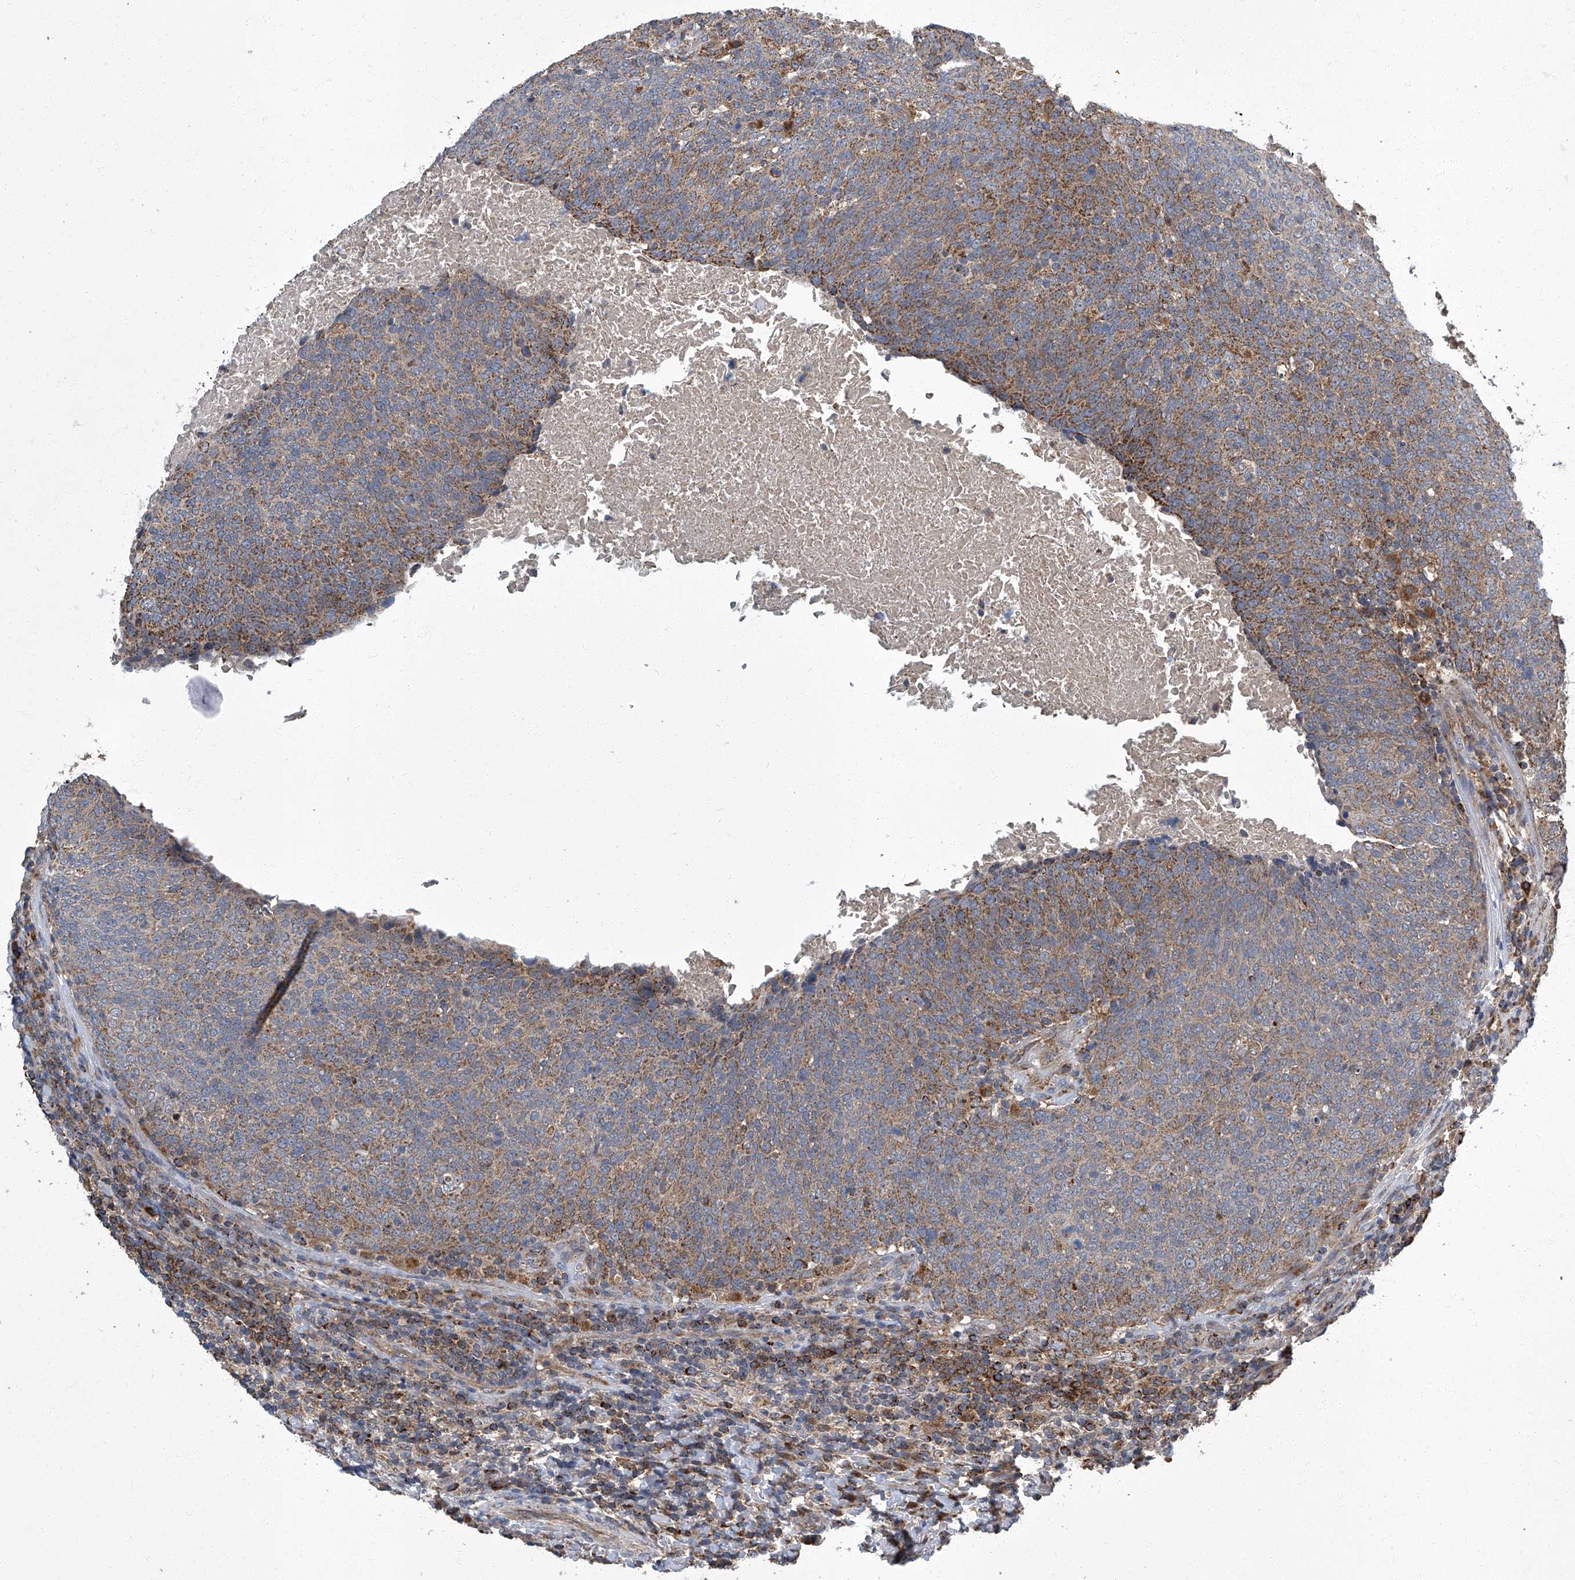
{"staining": {"intensity": "moderate", "quantity": ">75%", "location": "cytoplasmic/membranous"}, "tissue": "head and neck cancer", "cell_type": "Tumor cells", "image_type": "cancer", "snomed": [{"axis": "morphology", "description": "Squamous cell carcinoma, NOS"}, {"axis": "morphology", "description": "Squamous cell carcinoma, metastatic, NOS"}, {"axis": "topography", "description": "Lymph node"}, {"axis": "topography", "description": "Head-Neck"}], "caption": "Metastatic squamous cell carcinoma (head and neck) stained with DAB (3,3'-diaminobenzidine) IHC demonstrates medium levels of moderate cytoplasmic/membranous expression in approximately >75% of tumor cells.", "gene": "TNFRSF13B", "patient": {"sex": "male", "age": 62}}